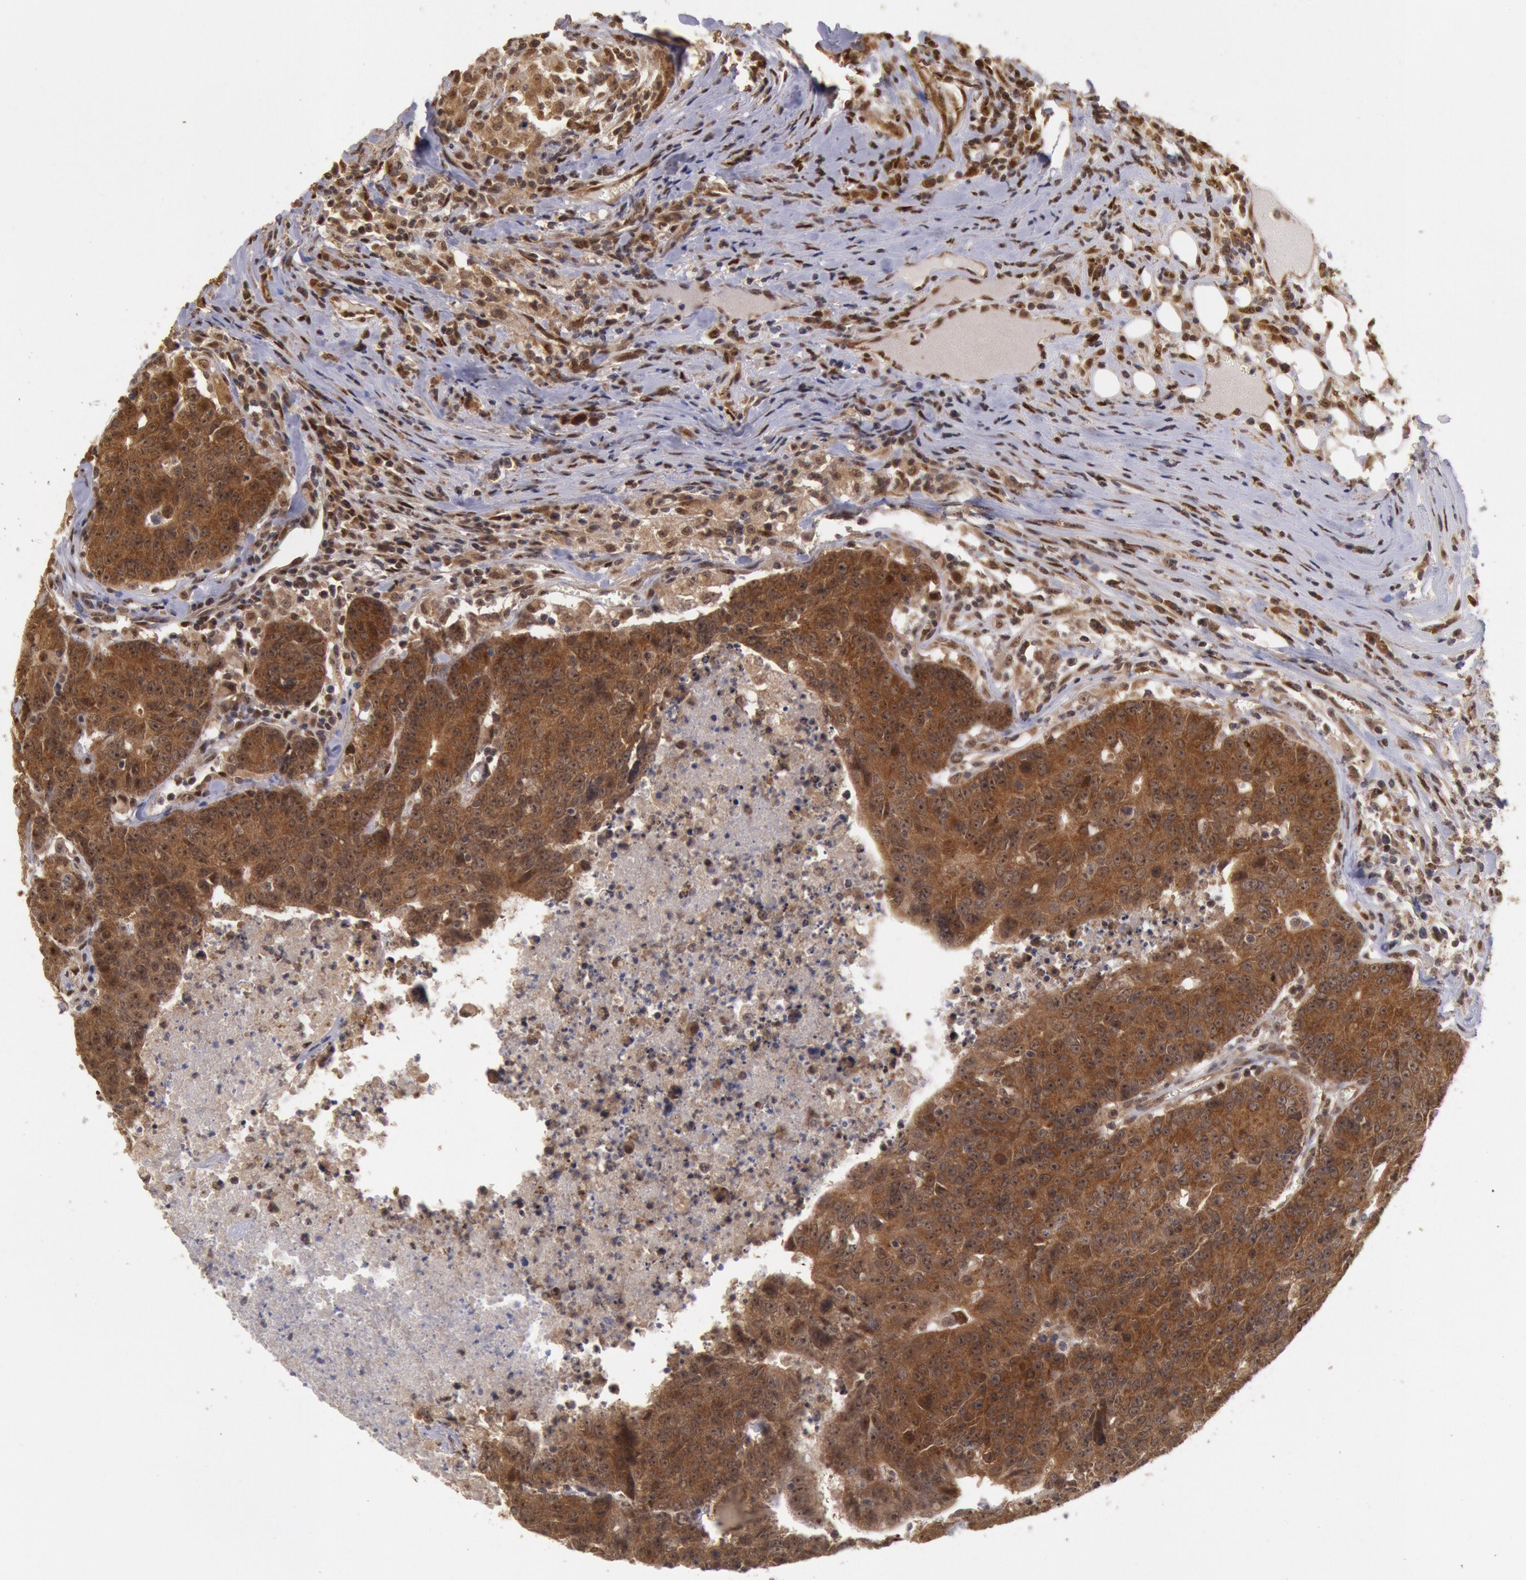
{"staining": {"intensity": "strong", "quantity": ">75%", "location": "cytoplasmic/membranous"}, "tissue": "colorectal cancer", "cell_type": "Tumor cells", "image_type": "cancer", "snomed": [{"axis": "morphology", "description": "Adenocarcinoma, NOS"}, {"axis": "topography", "description": "Colon"}], "caption": "Brown immunohistochemical staining in human colorectal adenocarcinoma exhibits strong cytoplasmic/membranous staining in approximately >75% of tumor cells.", "gene": "STX17", "patient": {"sex": "female", "age": 53}}